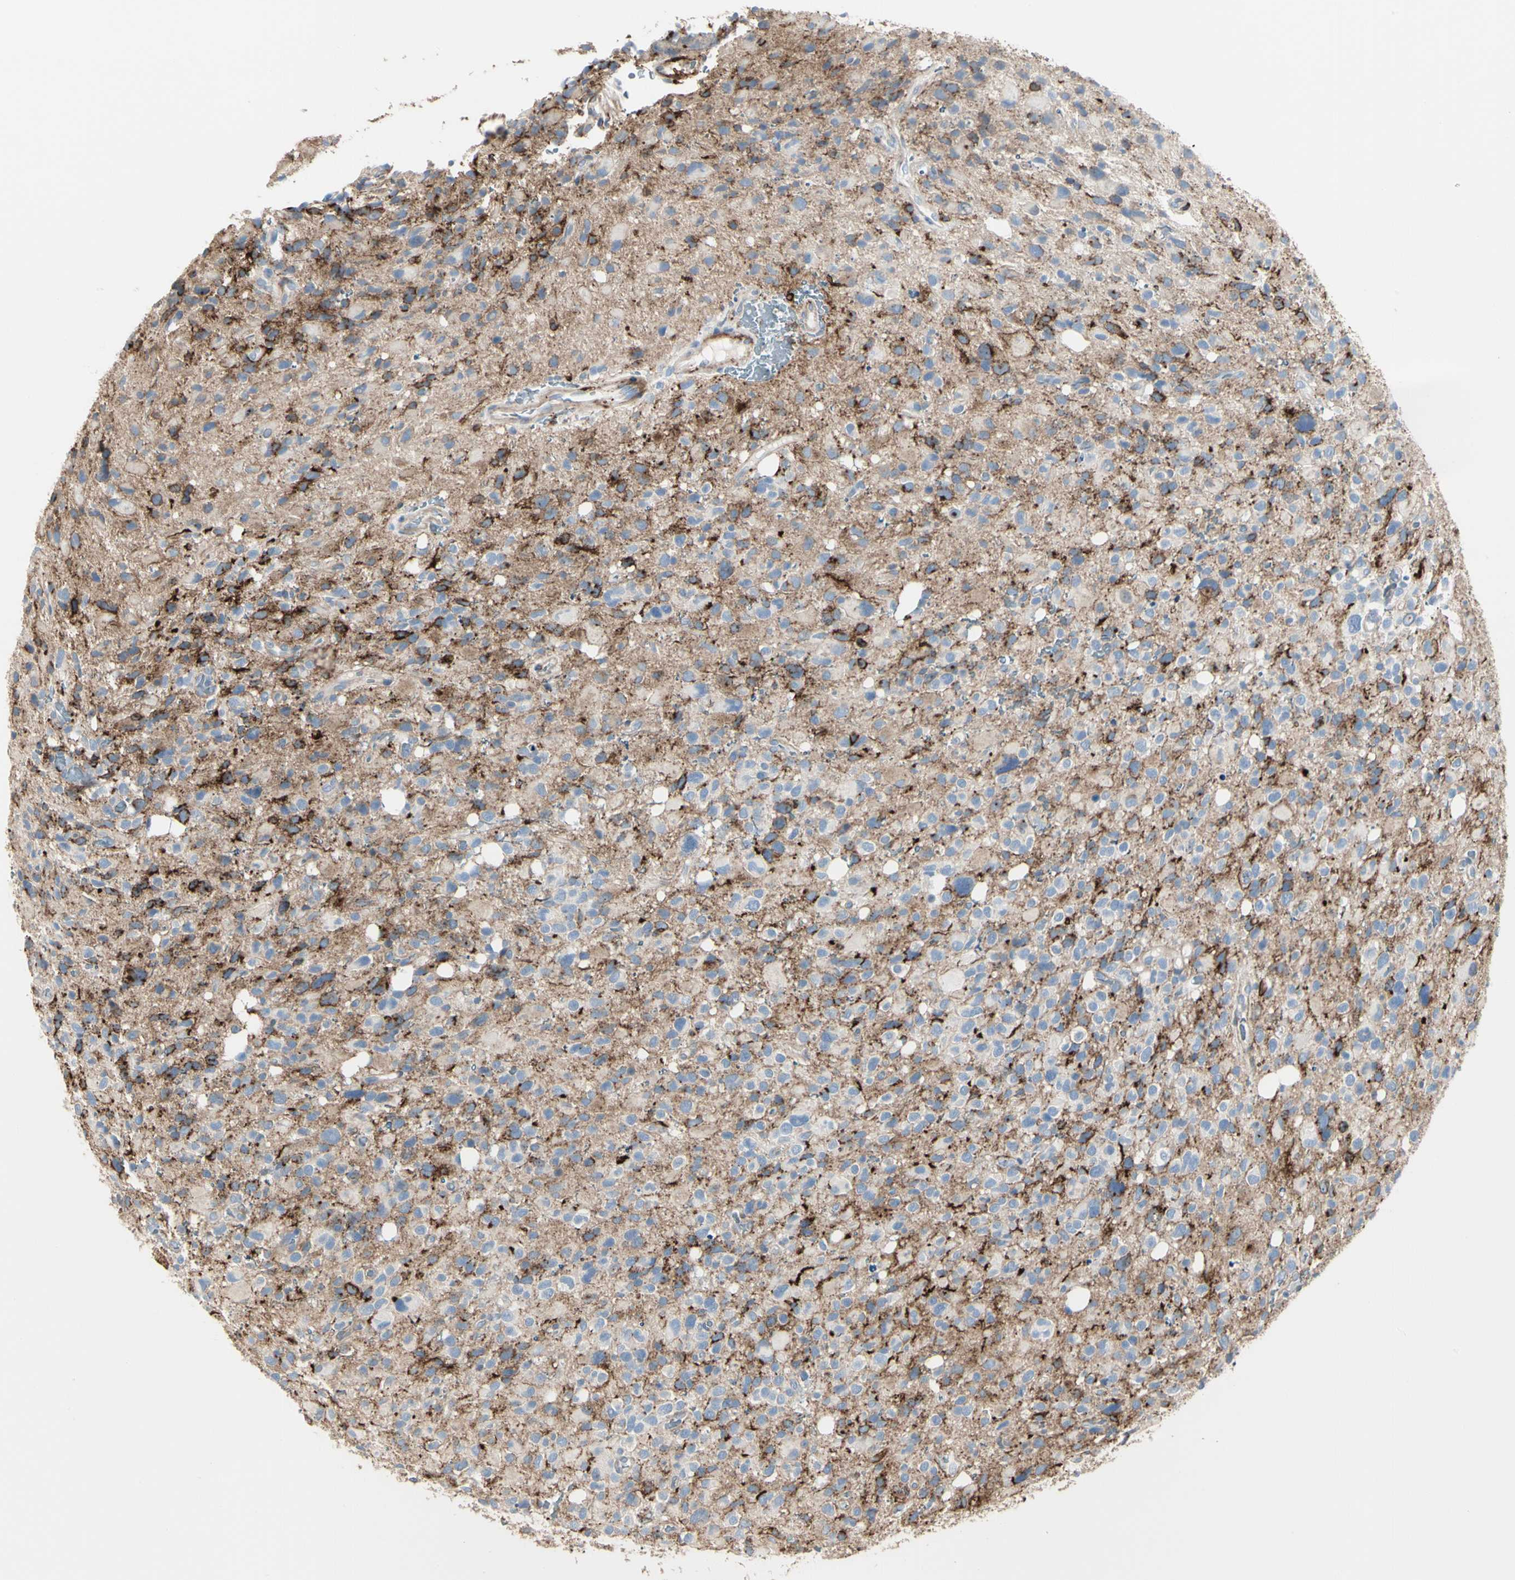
{"staining": {"intensity": "strong", "quantity": "25%-75%", "location": "cytoplasmic/membranous"}, "tissue": "glioma", "cell_type": "Tumor cells", "image_type": "cancer", "snomed": [{"axis": "morphology", "description": "Glioma, malignant, High grade"}, {"axis": "topography", "description": "Brain"}], "caption": "Immunohistochemistry (IHC) histopathology image of human malignant glioma (high-grade) stained for a protein (brown), which demonstrates high levels of strong cytoplasmic/membranous positivity in about 25%-75% of tumor cells.", "gene": "CLEC2B", "patient": {"sex": "male", "age": 48}}